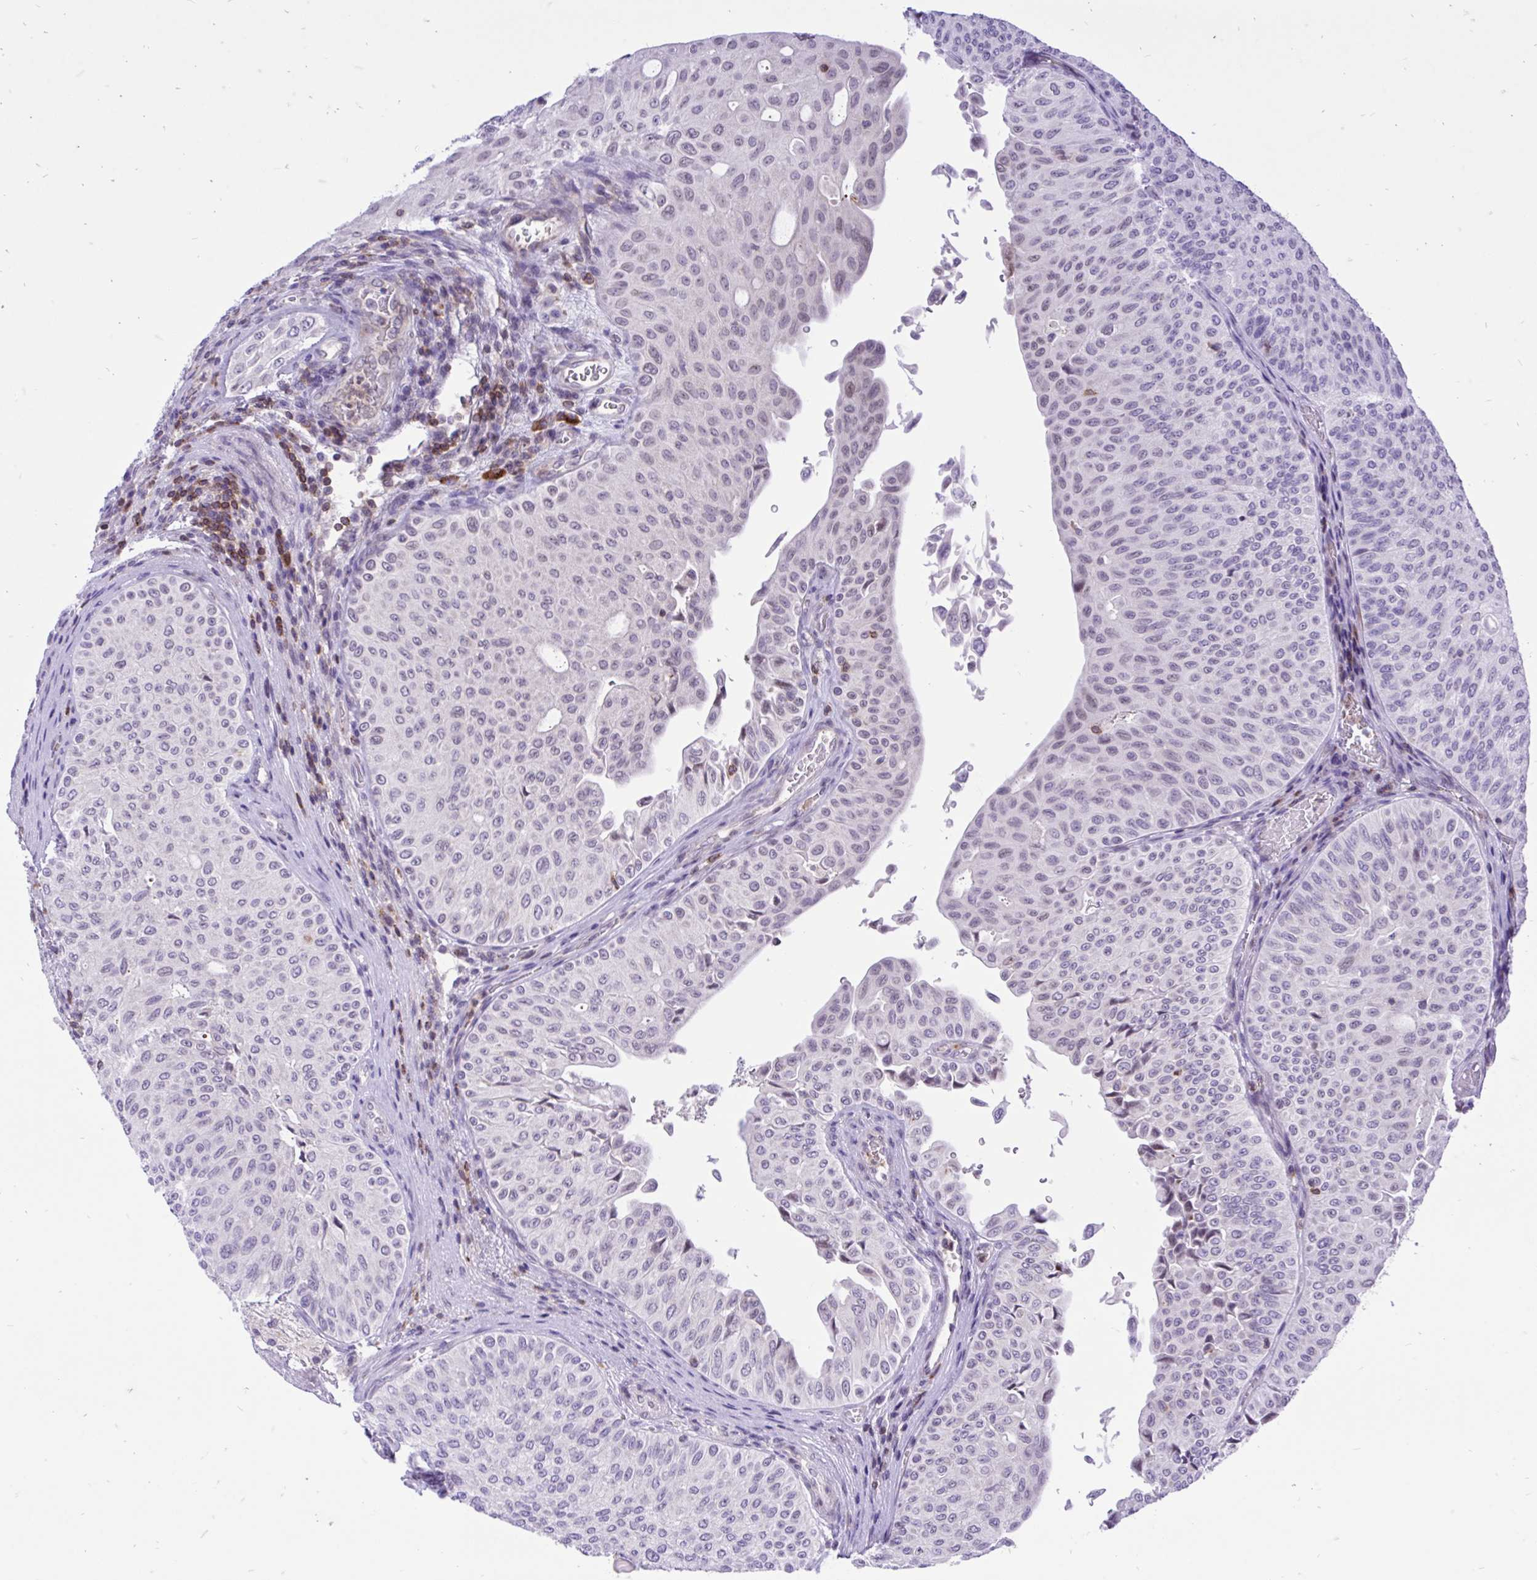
{"staining": {"intensity": "weak", "quantity": "<25%", "location": "nuclear"}, "tissue": "urothelial cancer", "cell_type": "Tumor cells", "image_type": "cancer", "snomed": [{"axis": "morphology", "description": "Urothelial carcinoma, NOS"}, {"axis": "topography", "description": "Urinary bladder"}], "caption": "DAB immunohistochemical staining of human transitional cell carcinoma exhibits no significant positivity in tumor cells. The staining is performed using DAB (3,3'-diaminobenzidine) brown chromogen with nuclei counter-stained in using hematoxylin.", "gene": "CXCL8", "patient": {"sex": "male", "age": 59}}